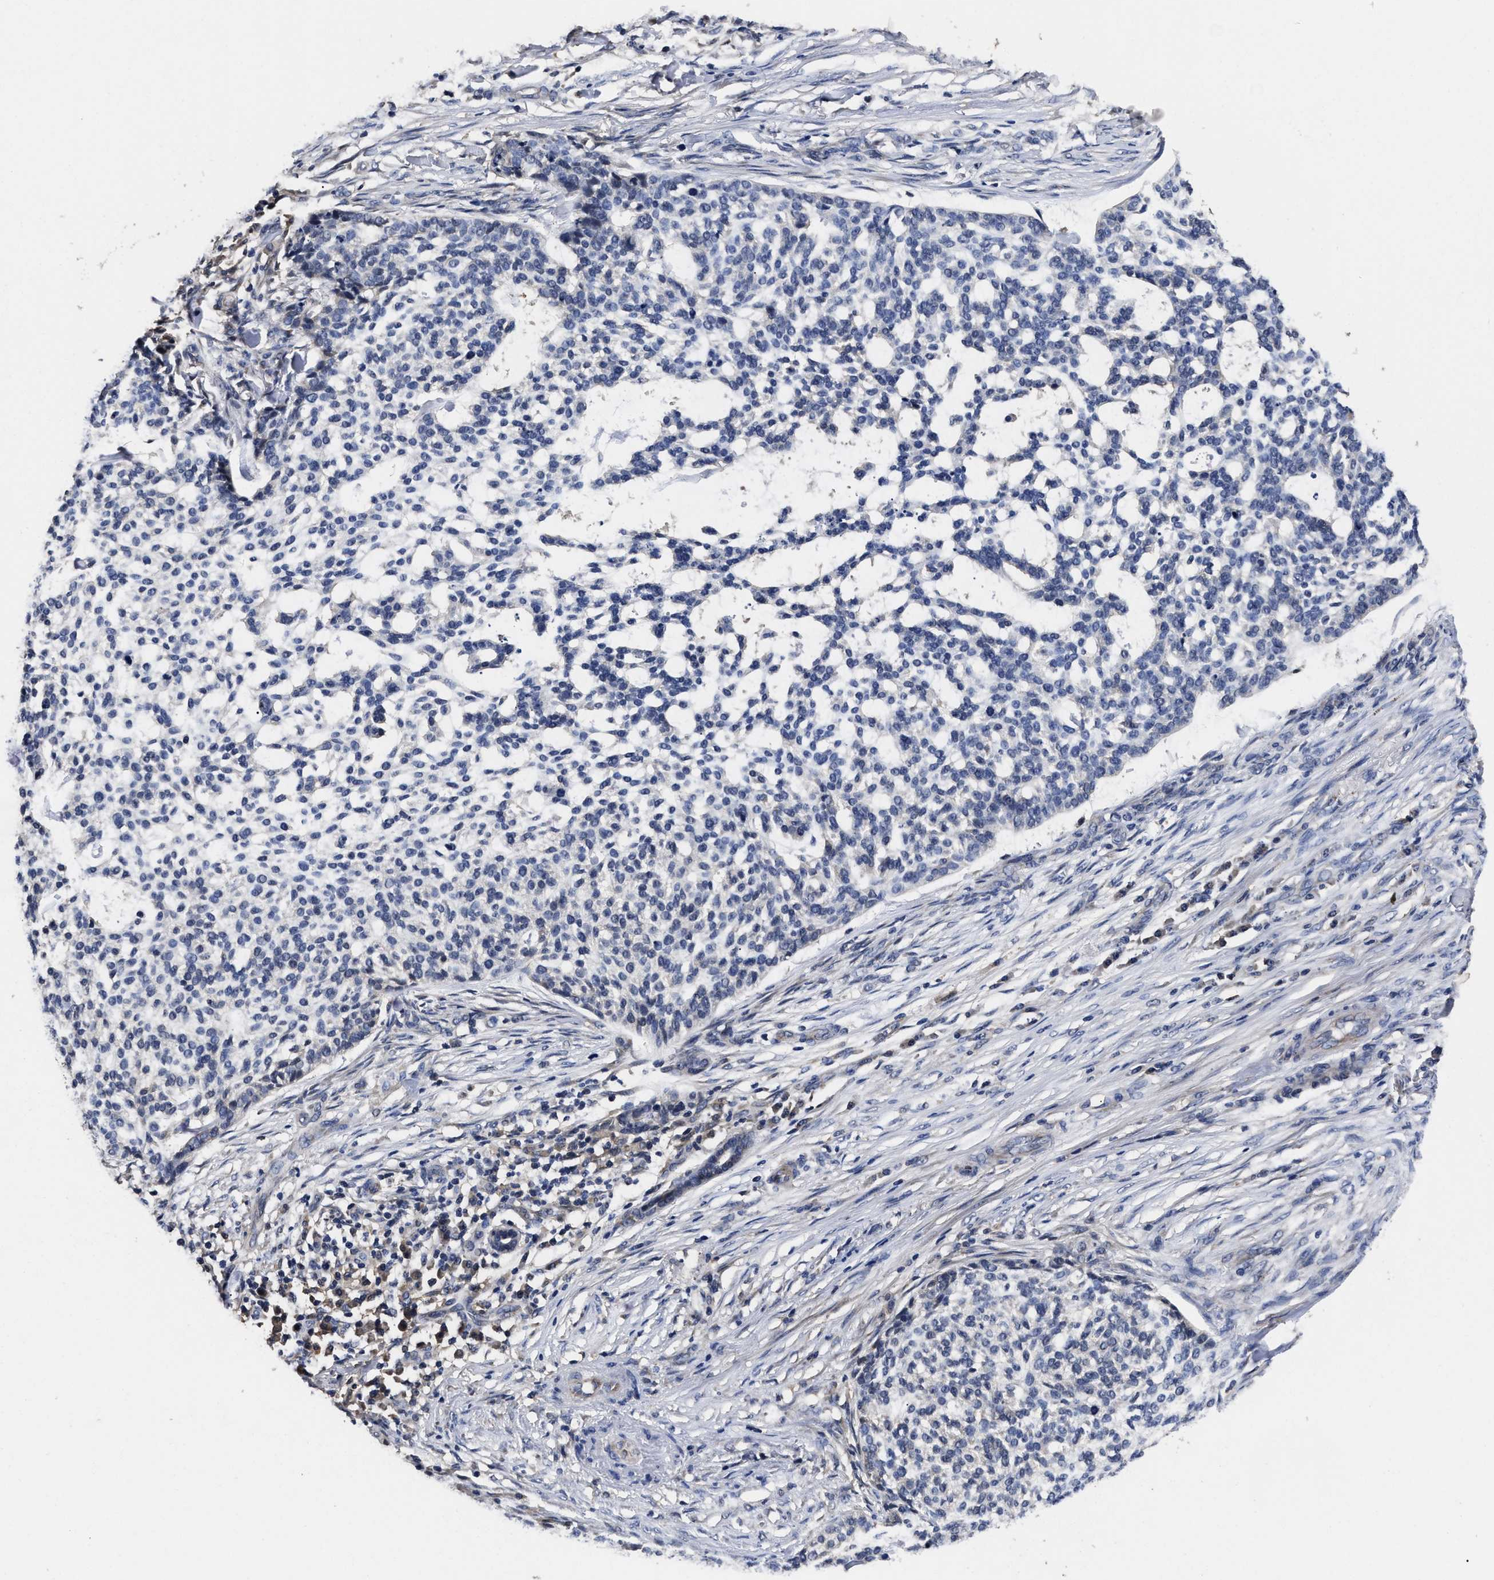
{"staining": {"intensity": "negative", "quantity": "none", "location": "none"}, "tissue": "skin cancer", "cell_type": "Tumor cells", "image_type": "cancer", "snomed": [{"axis": "morphology", "description": "Basal cell carcinoma"}, {"axis": "topography", "description": "Skin"}], "caption": "Immunohistochemistry of skin cancer (basal cell carcinoma) shows no positivity in tumor cells.", "gene": "SOCS5", "patient": {"sex": "female", "age": 64}}